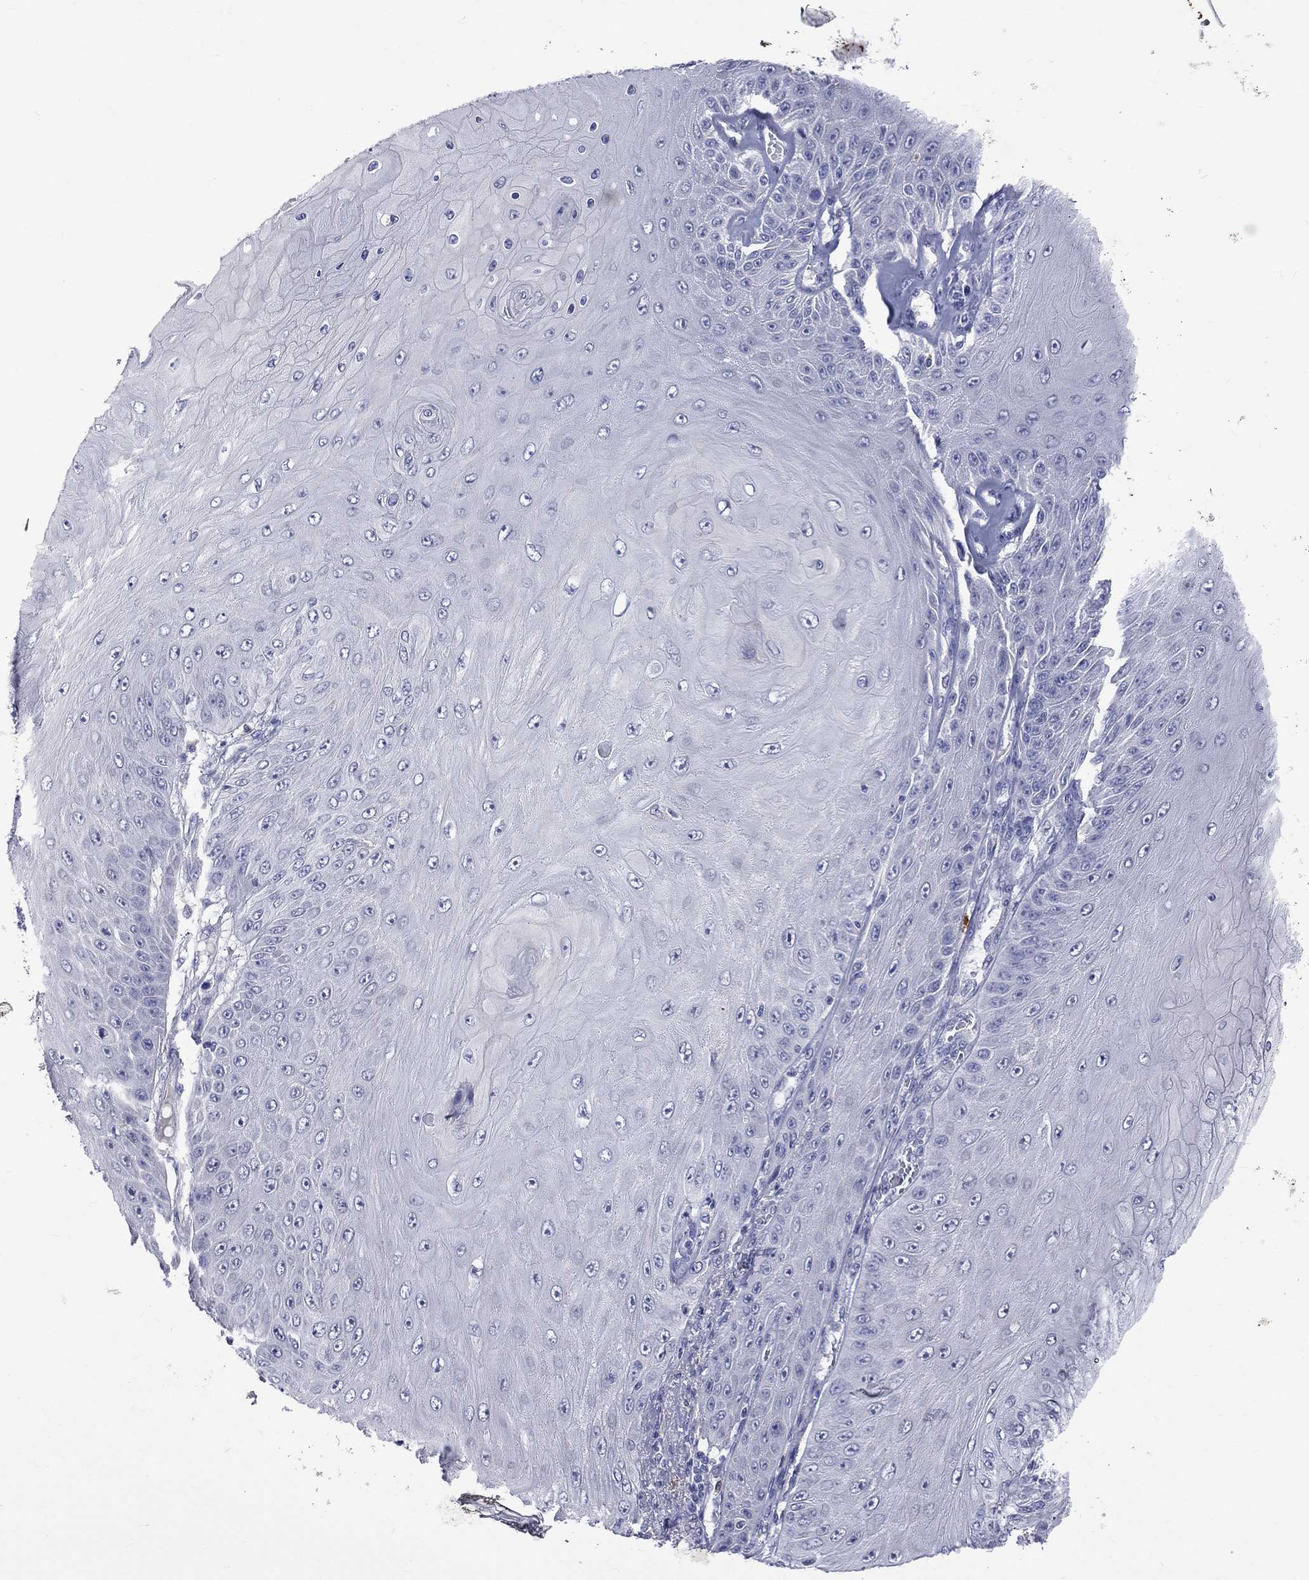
{"staining": {"intensity": "negative", "quantity": "none", "location": "none"}, "tissue": "skin cancer", "cell_type": "Tumor cells", "image_type": "cancer", "snomed": [{"axis": "morphology", "description": "Squamous cell carcinoma, NOS"}, {"axis": "topography", "description": "Skin"}], "caption": "An image of skin cancer (squamous cell carcinoma) stained for a protein demonstrates no brown staining in tumor cells.", "gene": "ELANE", "patient": {"sex": "male", "age": 62}}